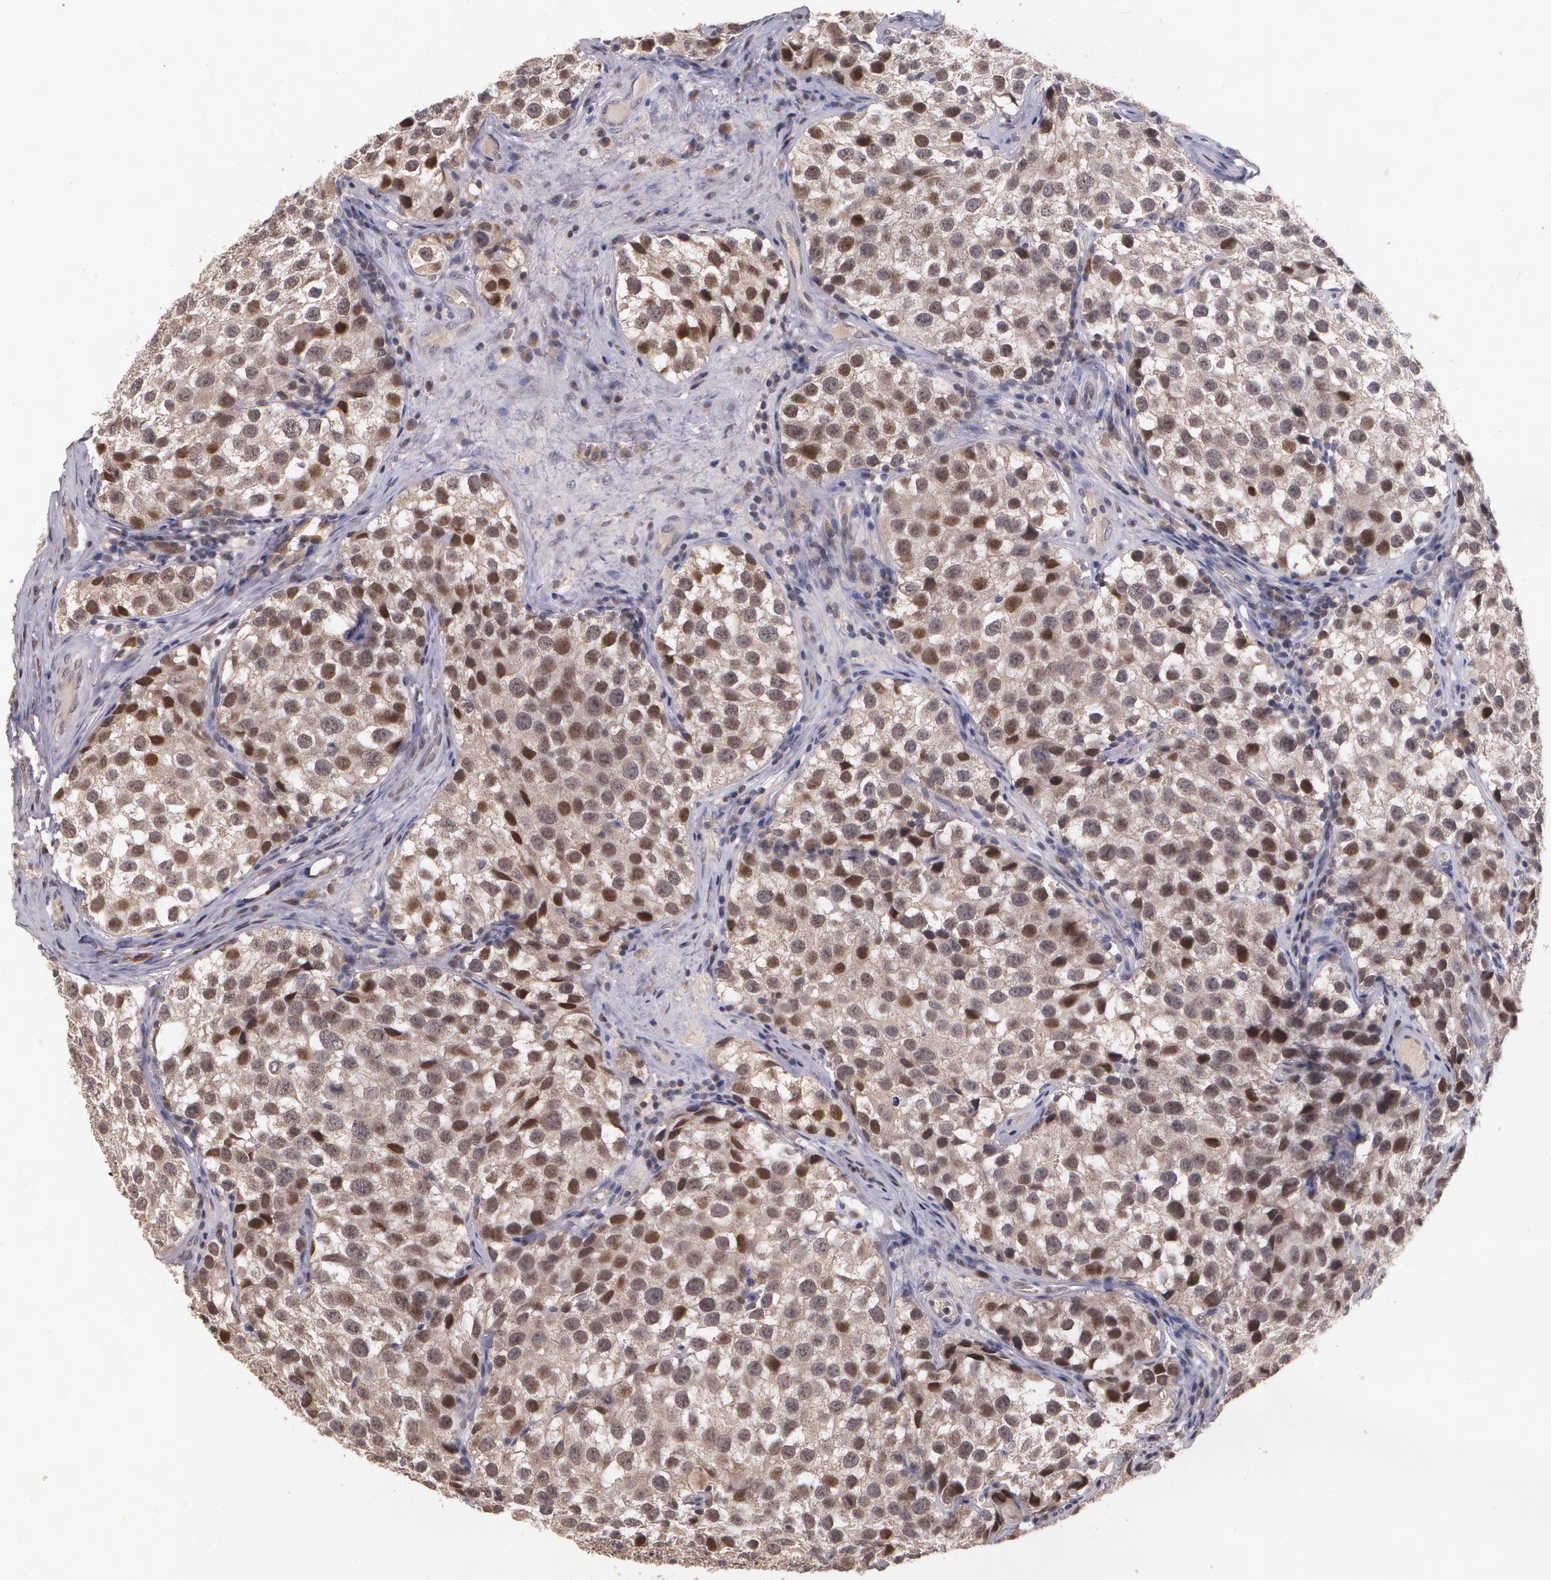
{"staining": {"intensity": "strong", "quantity": ">75%", "location": "cytoplasmic/membranous,nuclear"}, "tissue": "testis cancer", "cell_type": "Tumor cells", "image_type": "cancer", "snomed": [{"axis": "morphology", "description": "Seminoma, NOS"}, {"axis": "topography", "description": "Testis"}], "caption": "Protein staining of testis seminoma tissue demonstrates strong cytoplasmic/membranous and nuclear staining in approximately >75% of tumor cells. The protein of interest is stained brown, and the nuclei are stained in blue (DAB IHC with brightfield microscopy, high magnification).", "gene": "IFNGR2", "patient": {"sex": "male", "age": 39}}